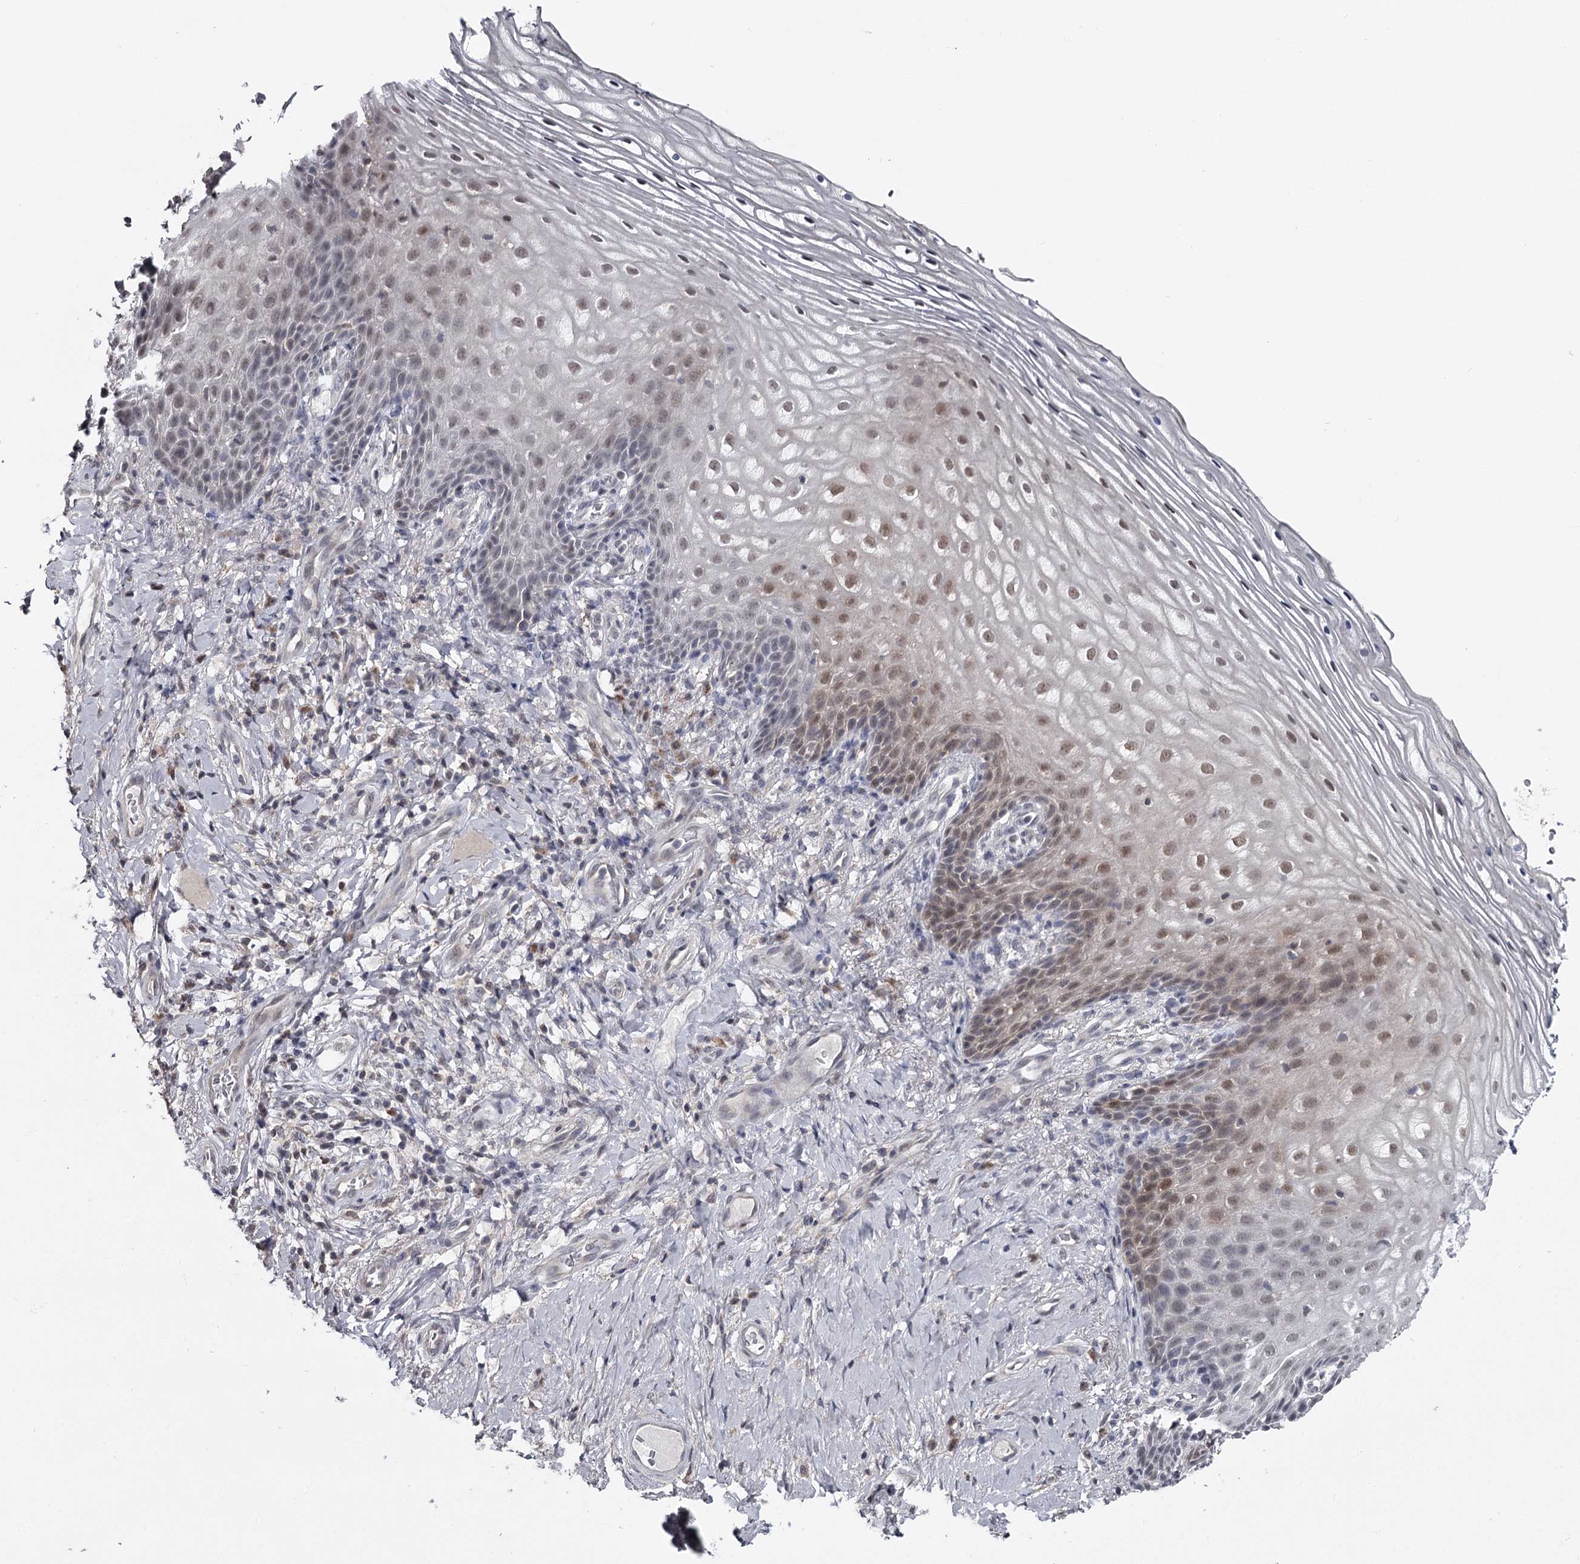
{"staining": {"intensity": "moderate", "quantity": "25%-75%", "location": "nuclear"}, "tissue": "vagina", "cell_type": "Squamous epithelial cells", "image_type": "normal", "snomed": [{"axis": "morphology", "description": "Normal tissue, NOS"}, {"axis": "topography", "description": "Vagina"}], "caption": "A medium amount of moderate nuclear positivity is seen in about 25%-75% of squamous epithelial cells in benign vagina.", "gene": "GTSF1", "patient": {"sex": "female", "age": 60}}